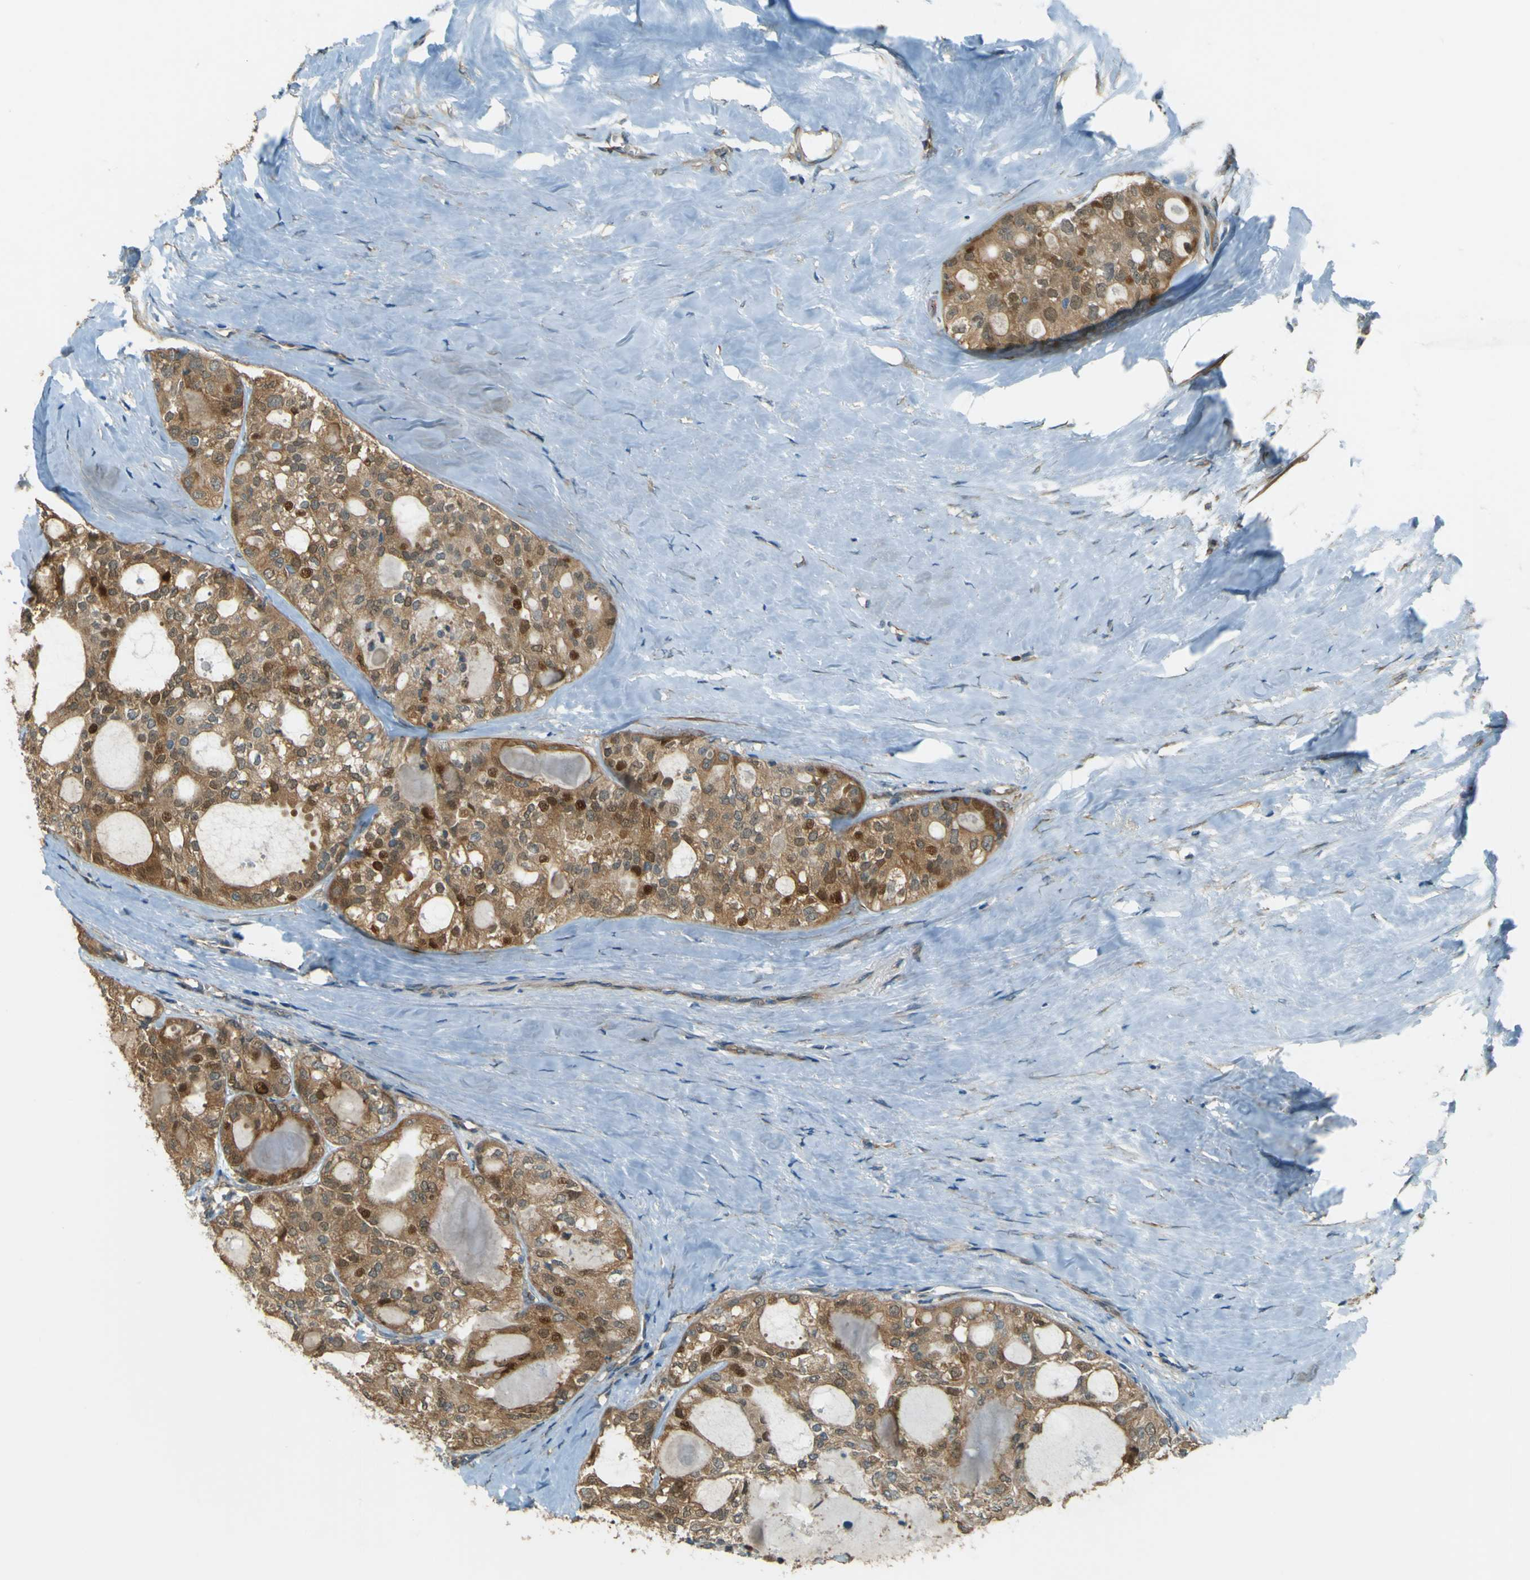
{"staining": {"intensity": "moderate", "quantity": "25%-75%", "location": "cytoplasmic/membranous,nuclear"}, "tissue": "thyroid cancer", "cell_type": "Tumor cells", "image_type": "cancer", "snomed": [{"axis": "morphology", "description": "Follicular adenoma carcinoma, NOS"}, {"axis": "topography", "description": "Thyroid gland"}], "caption": "Brown immunohistochemical staining in thyroid cancer shows moderate cytoplasmic/membranous and nuclear expression in approximately 25%-75% of tumor cells.", "gene": "LPCAT1", "patient": {"sex": "male", "age": 75}}